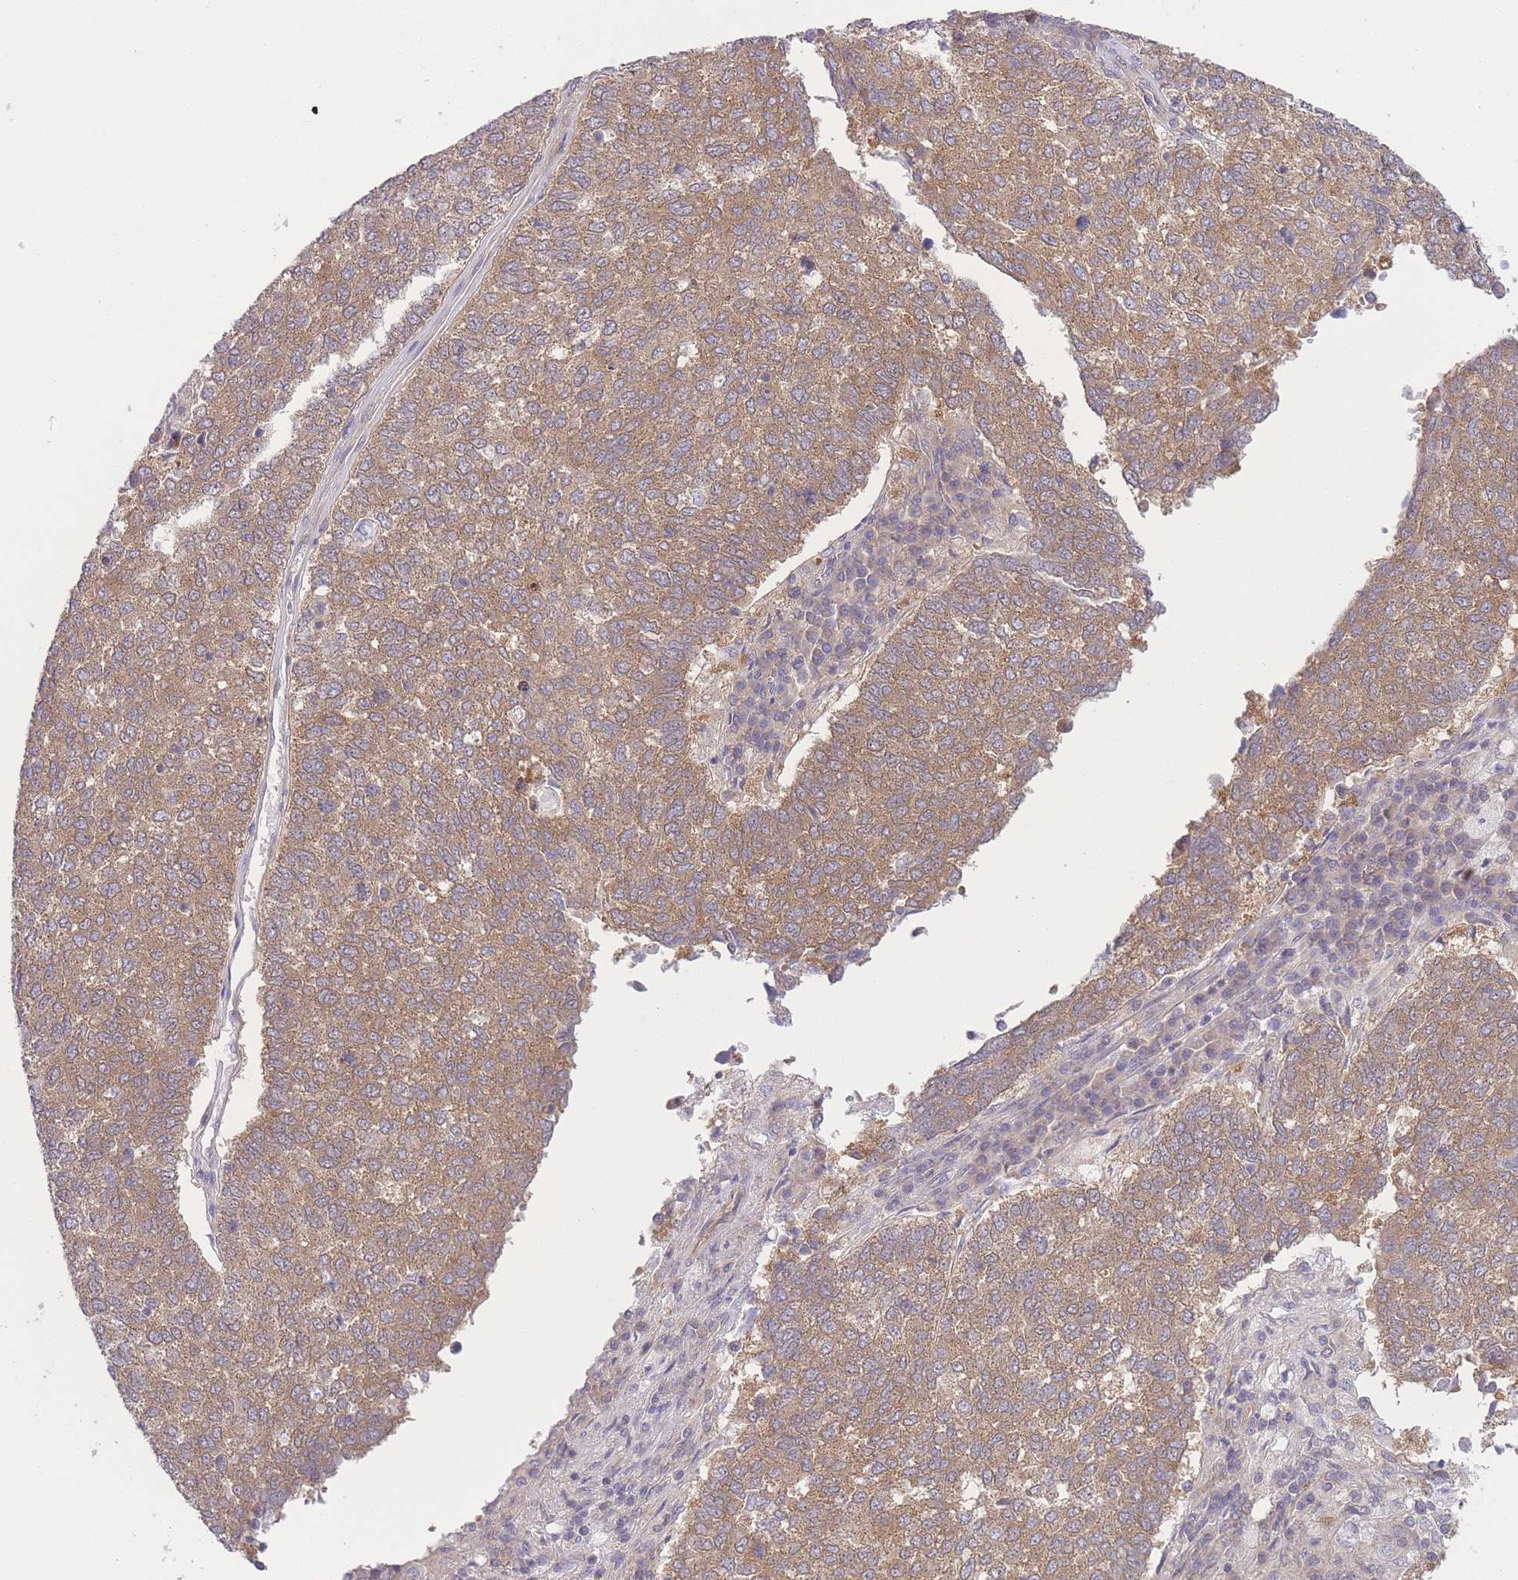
{"staining": {"intensity": "moderate", "quantity": ">75%", "location": "cytoplasmic/membranous"}, "tissue": "lung cancer", "cell_type": "Tumor cells", "image_type": "cancer", "snomed": [{"axis": "morphology", "description": "Squamous cell carcinoma, NOS"}, {"axis": "topography", "description": "Lung"}], "caption": "Immunohistochemical staining of lung squamous cell carcinoma displays moderate cytoplasmic/membranous protein staining in about >75% of tumor cells.", "gene": "PFDN6", "patient": {"sex": "male", "age": 73}}